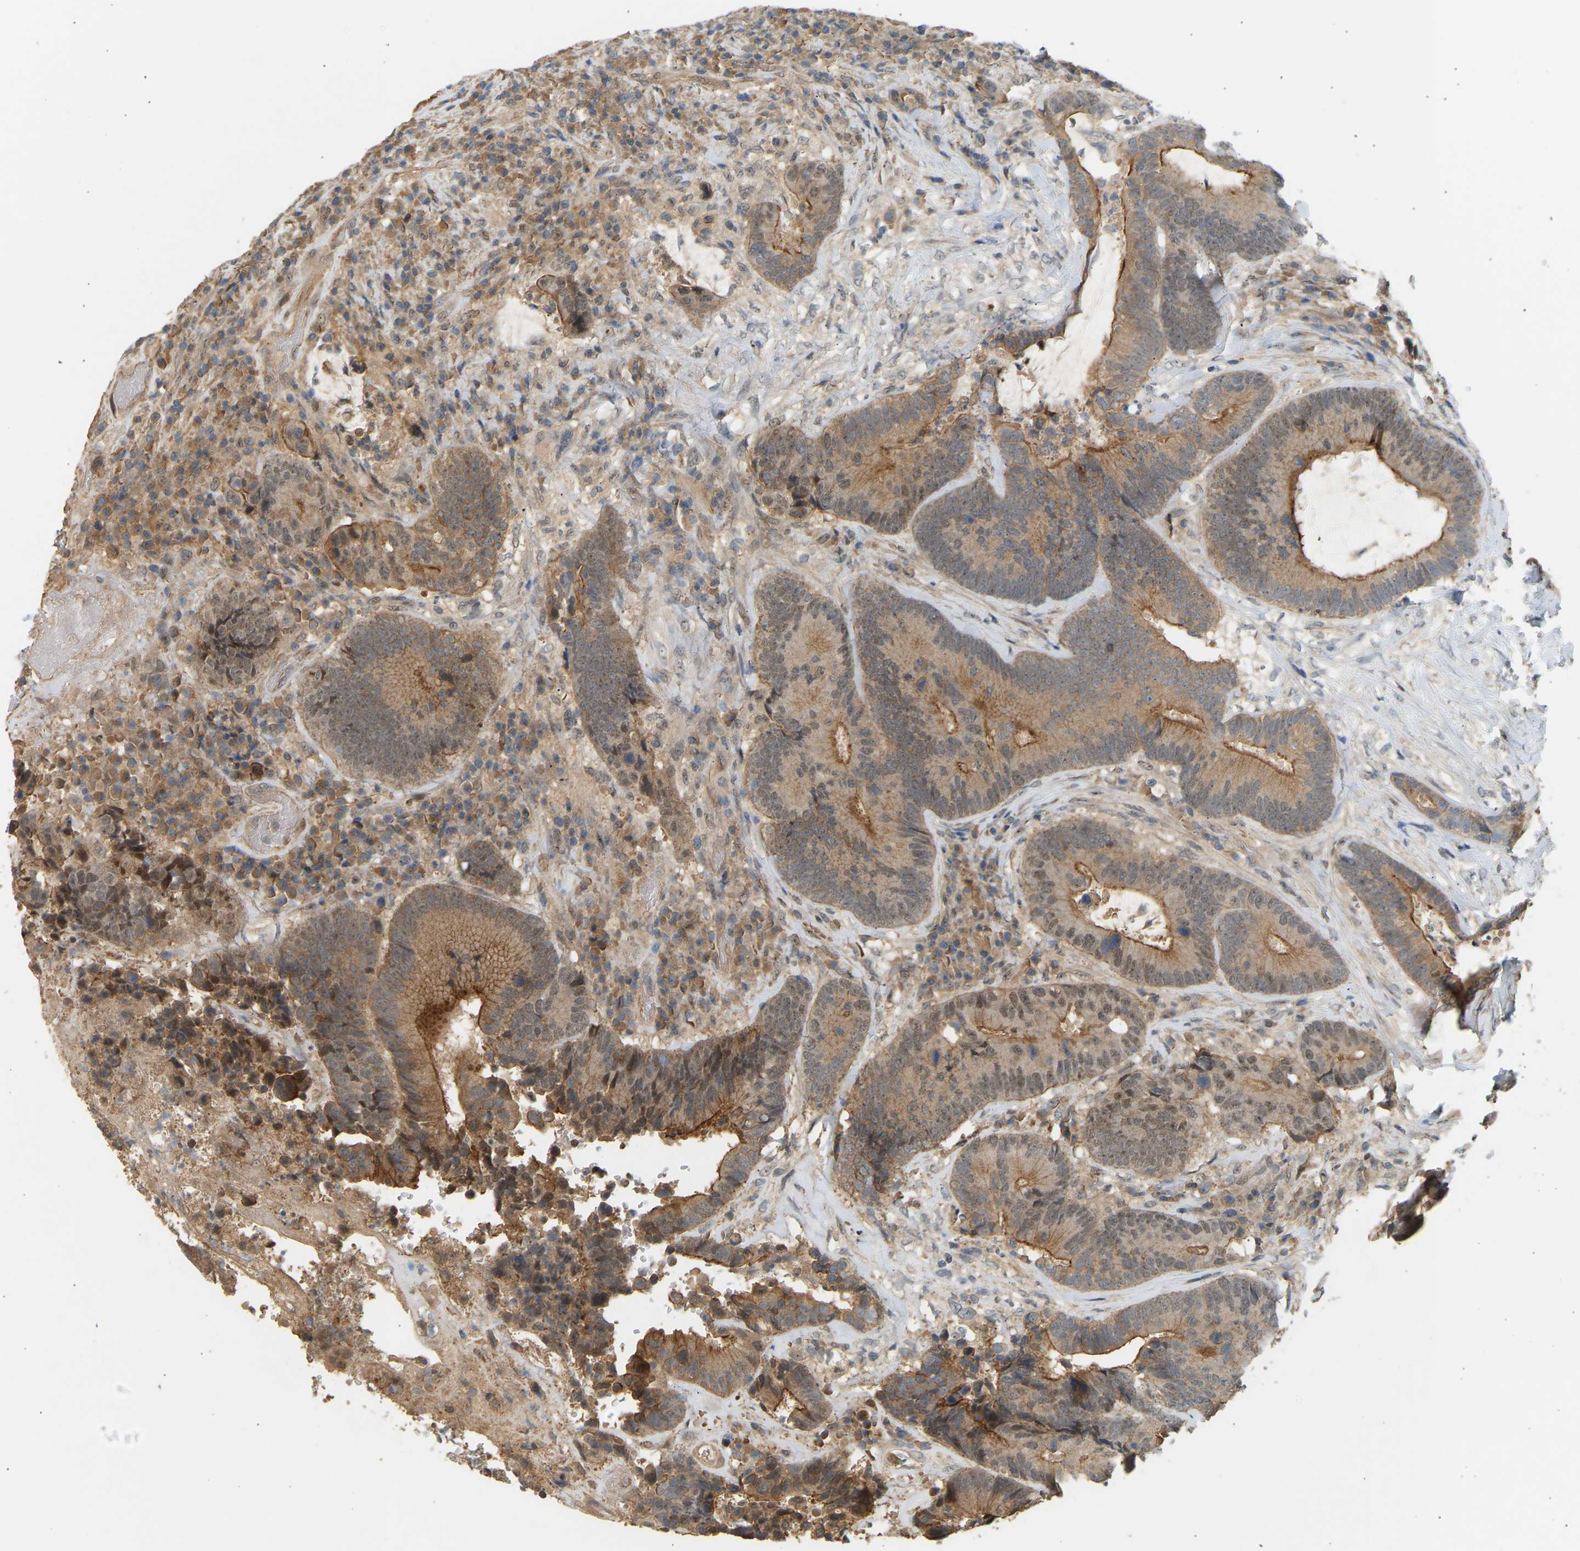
{"staining": {"intensity": "moderate", "quantity": ">75%", "location": "cytoplasmic/membranous"}, "tissue": "colorectal cancer", "cell_type": "Tumor cells", "image_type": "cancer", "snomed": [{"axis": "morphology", "description": "Adenocarcinoma, NOS"}, {"axis": "topography", "description": "Rectum"}], "caption": "A histopathology image of colorectal adenocarcinoma stained for a protein displays moderate cytoplasmic/membranous brown staining in tumor cells. (DAB IHC, brown staining for protein, blue staining for nuclei).", "gene": "RGL1", "patient": {"sex": "female", "age": 89}}